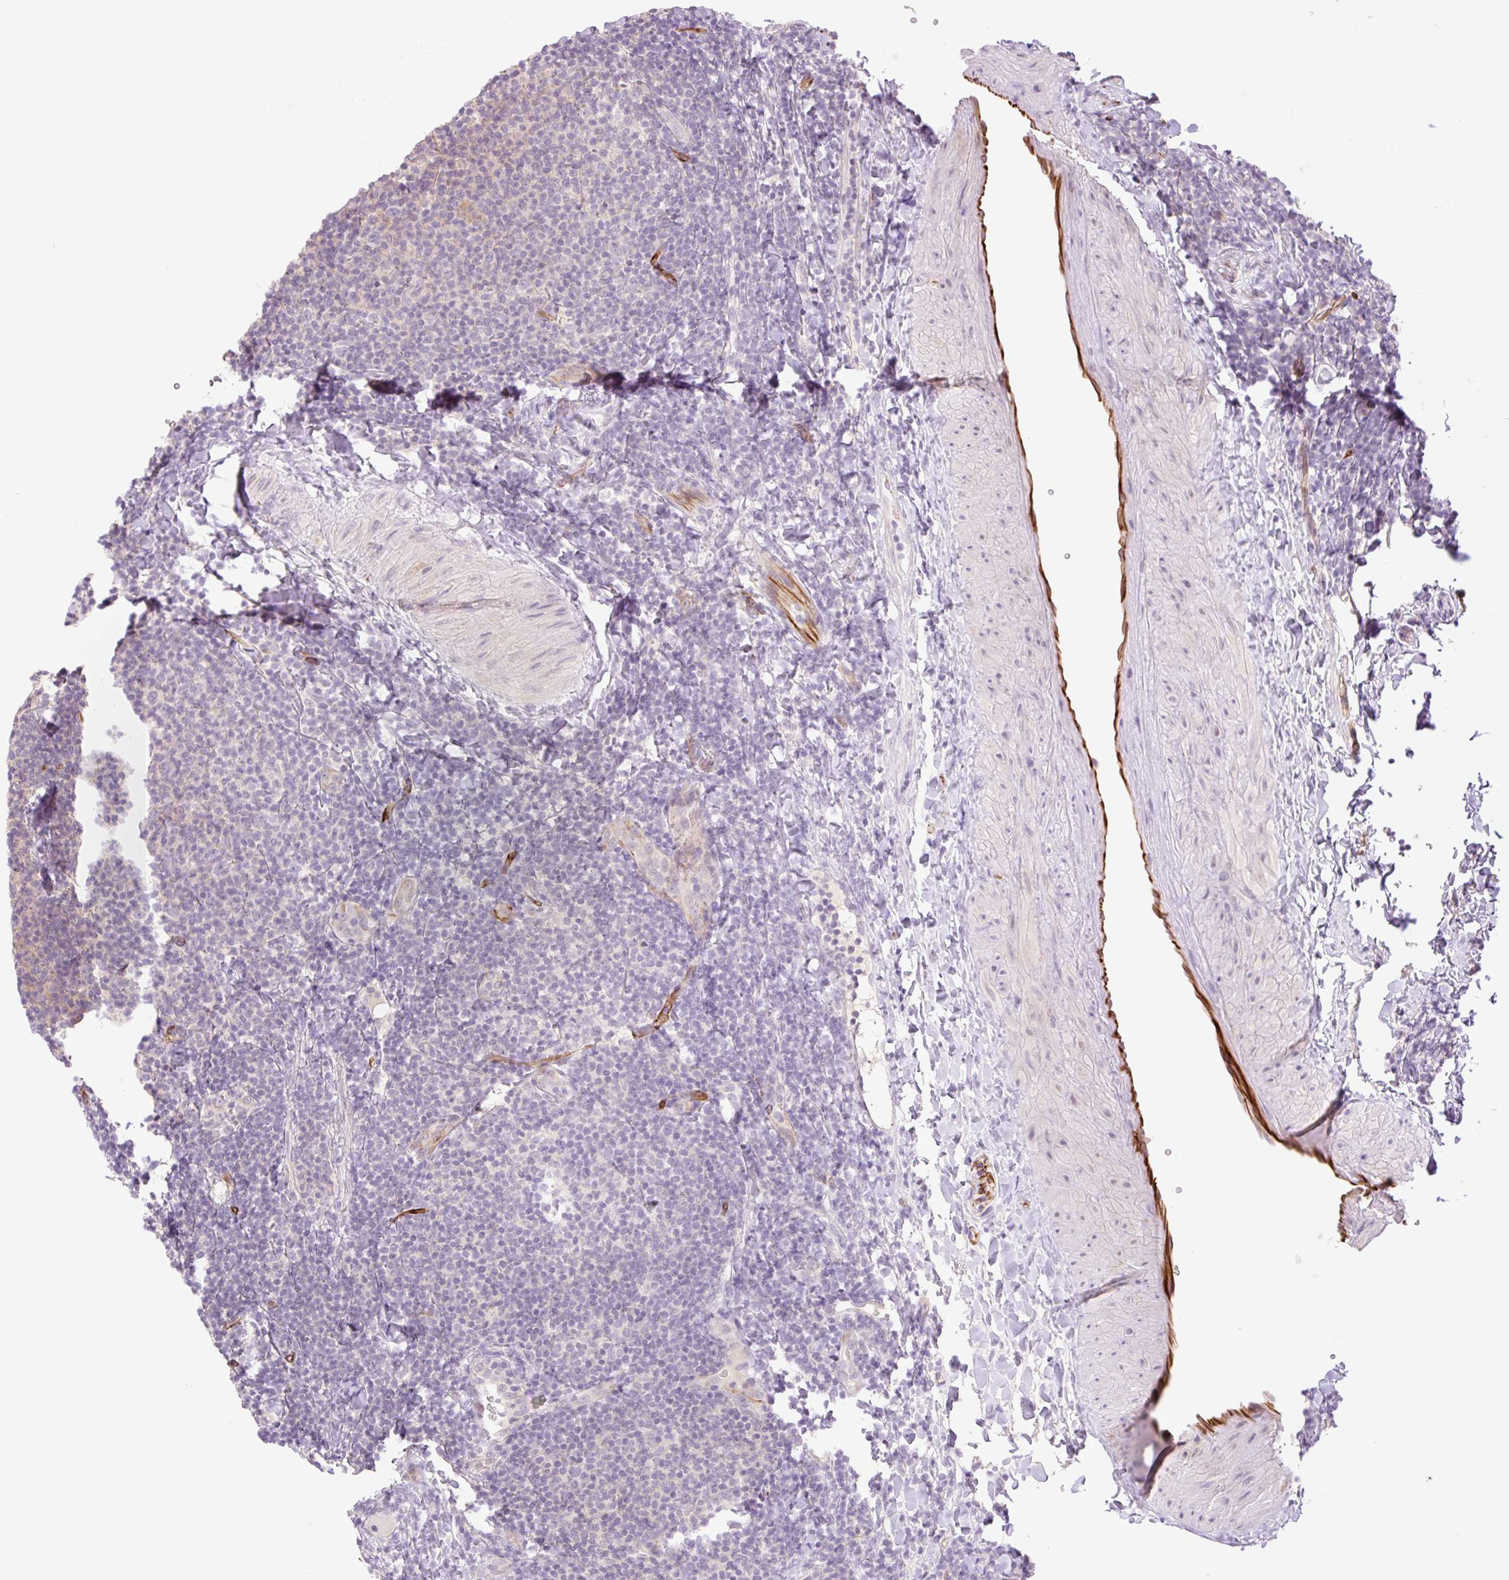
{"staining": {"intensity": "negative", "quantity": "none", "location": "none"}, "tissue": "lymphoma", "cell_type": "Tumor cells", "image_type": "cancer", "snomed": [{"axis": "morphology", "description": "Malignant lymphoma, non-Hodgkin's type, Low grade"}, {"axis": "topography", "description": "Lymph node"}], "caption": "Lymphoma was stained to show a protein in brown. There is no significant expression in tumor cells. (DAB immunohistochemistry (IHC), high magnification).", "gene": "ZFYVE21", "patient": {"sex": "male", "age": 66}}